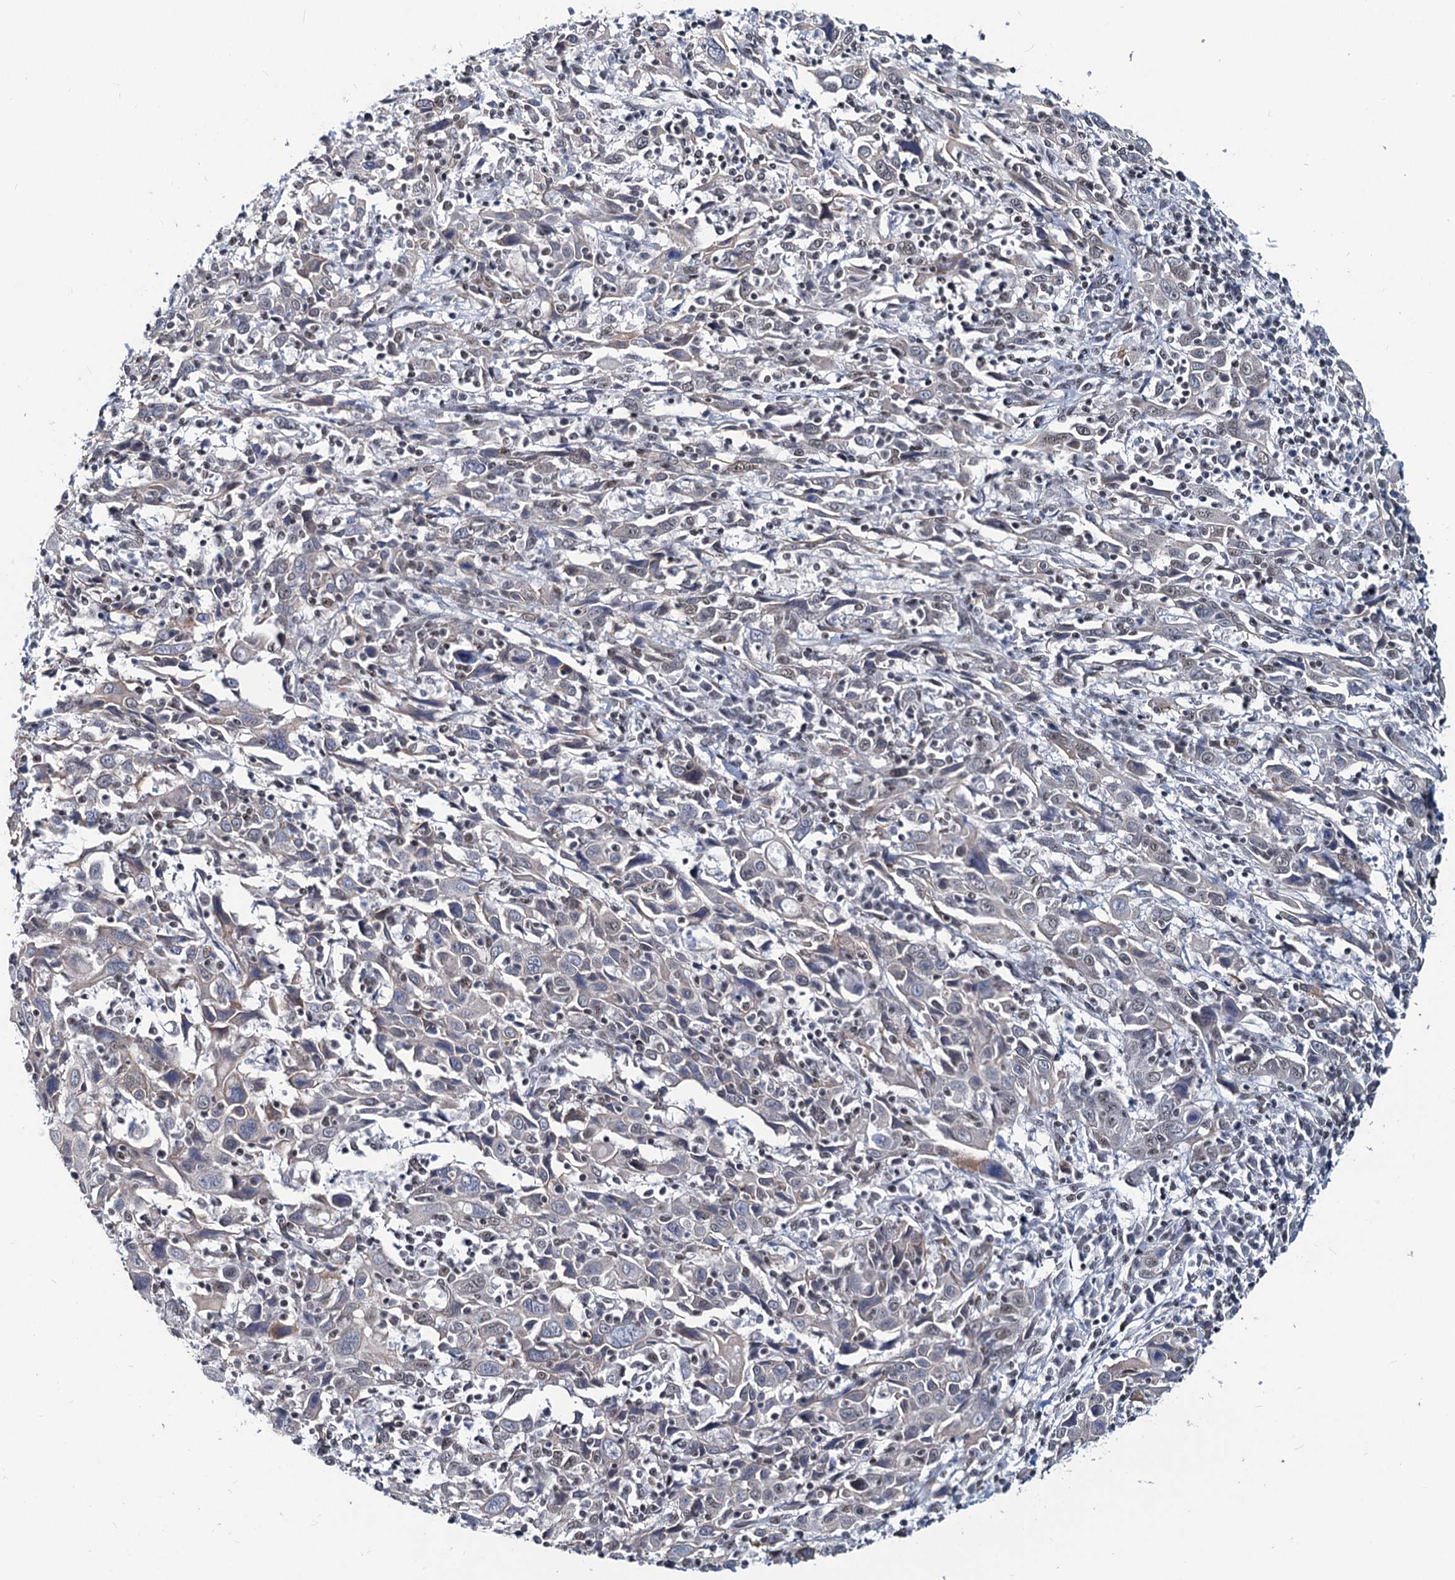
{"staining": {"intensity": "weak", "quantity": "25%-75%", "location": "nuclear"}, "tissue": "cervical cancer", "cell_type": "Tumor cells", "image_type": "cancer", "snomed": [{"axis": "morphology", "description": "Squamous cell carcinoma, NOS"}, {"axis": "topography", "description": "Cervix"}], "caption": "Cervical squamous cell carcinoma tissue demonstrates weak nuclear expression in about 25%-75% of tumor cells, visualized by immunohistochemistry.", "gene": "METTL14", "patient": {"sex": "female", "age": 46}}